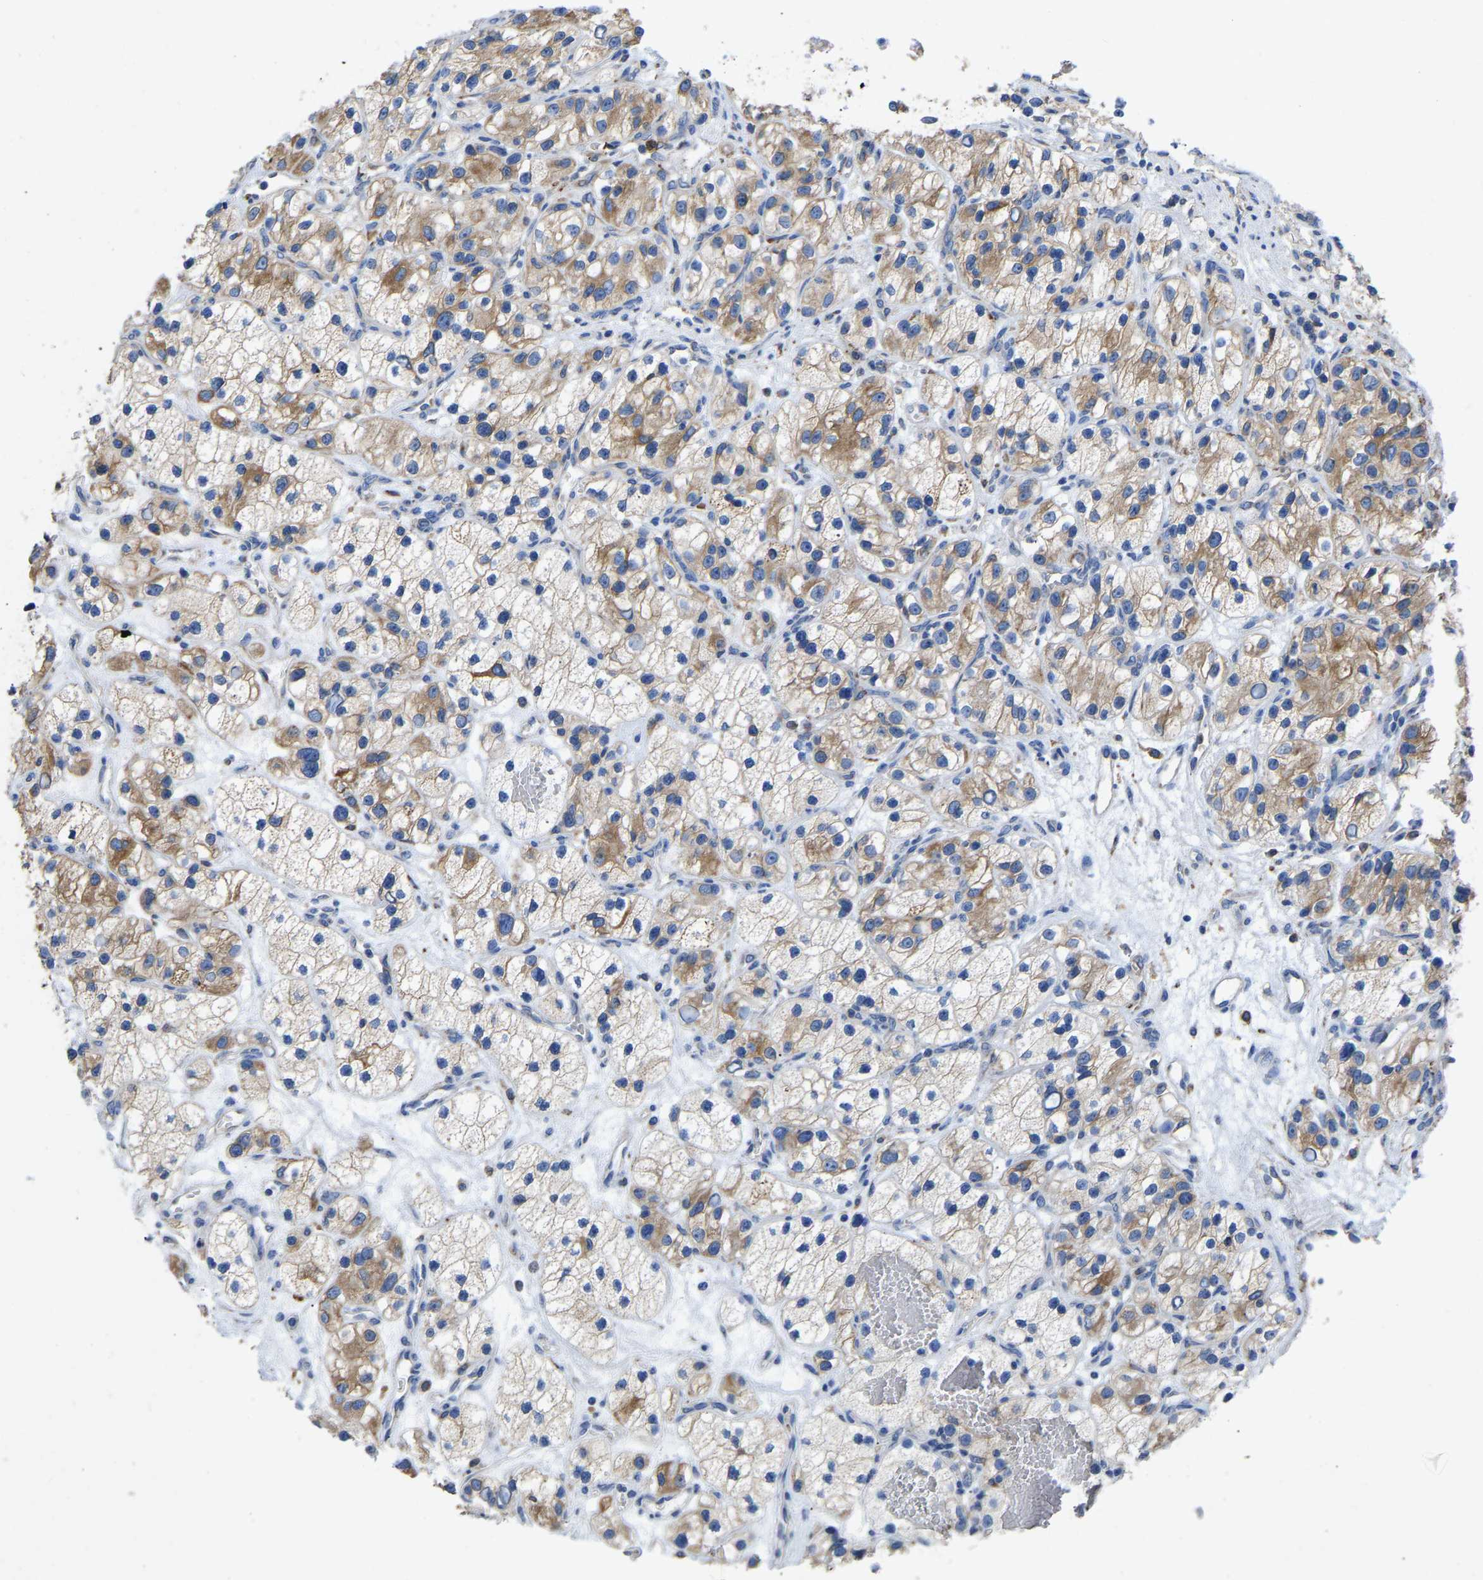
{"staining": {"intensity": "moderate", "quantity": ">75%", "location": "cytoplasmic/membranous"}, "tissue": "renal cancer", "cell_type": "Tumor cells", "image_type": "cancer", "snomed": [{"axis": "morphology", "description": "Adenocarcinoma, NOS"}, {"axis": "topography", "description": "Kidney"}], "caption": "Immunohistochemical staining of human renal adenocarcinoma exhibits medium levels of moderate cytoplasmic/membranous positivity in approximately >75% of tumor cells.", "gene": "P4HB", "patient": {"sex": "female", "age": 57}}